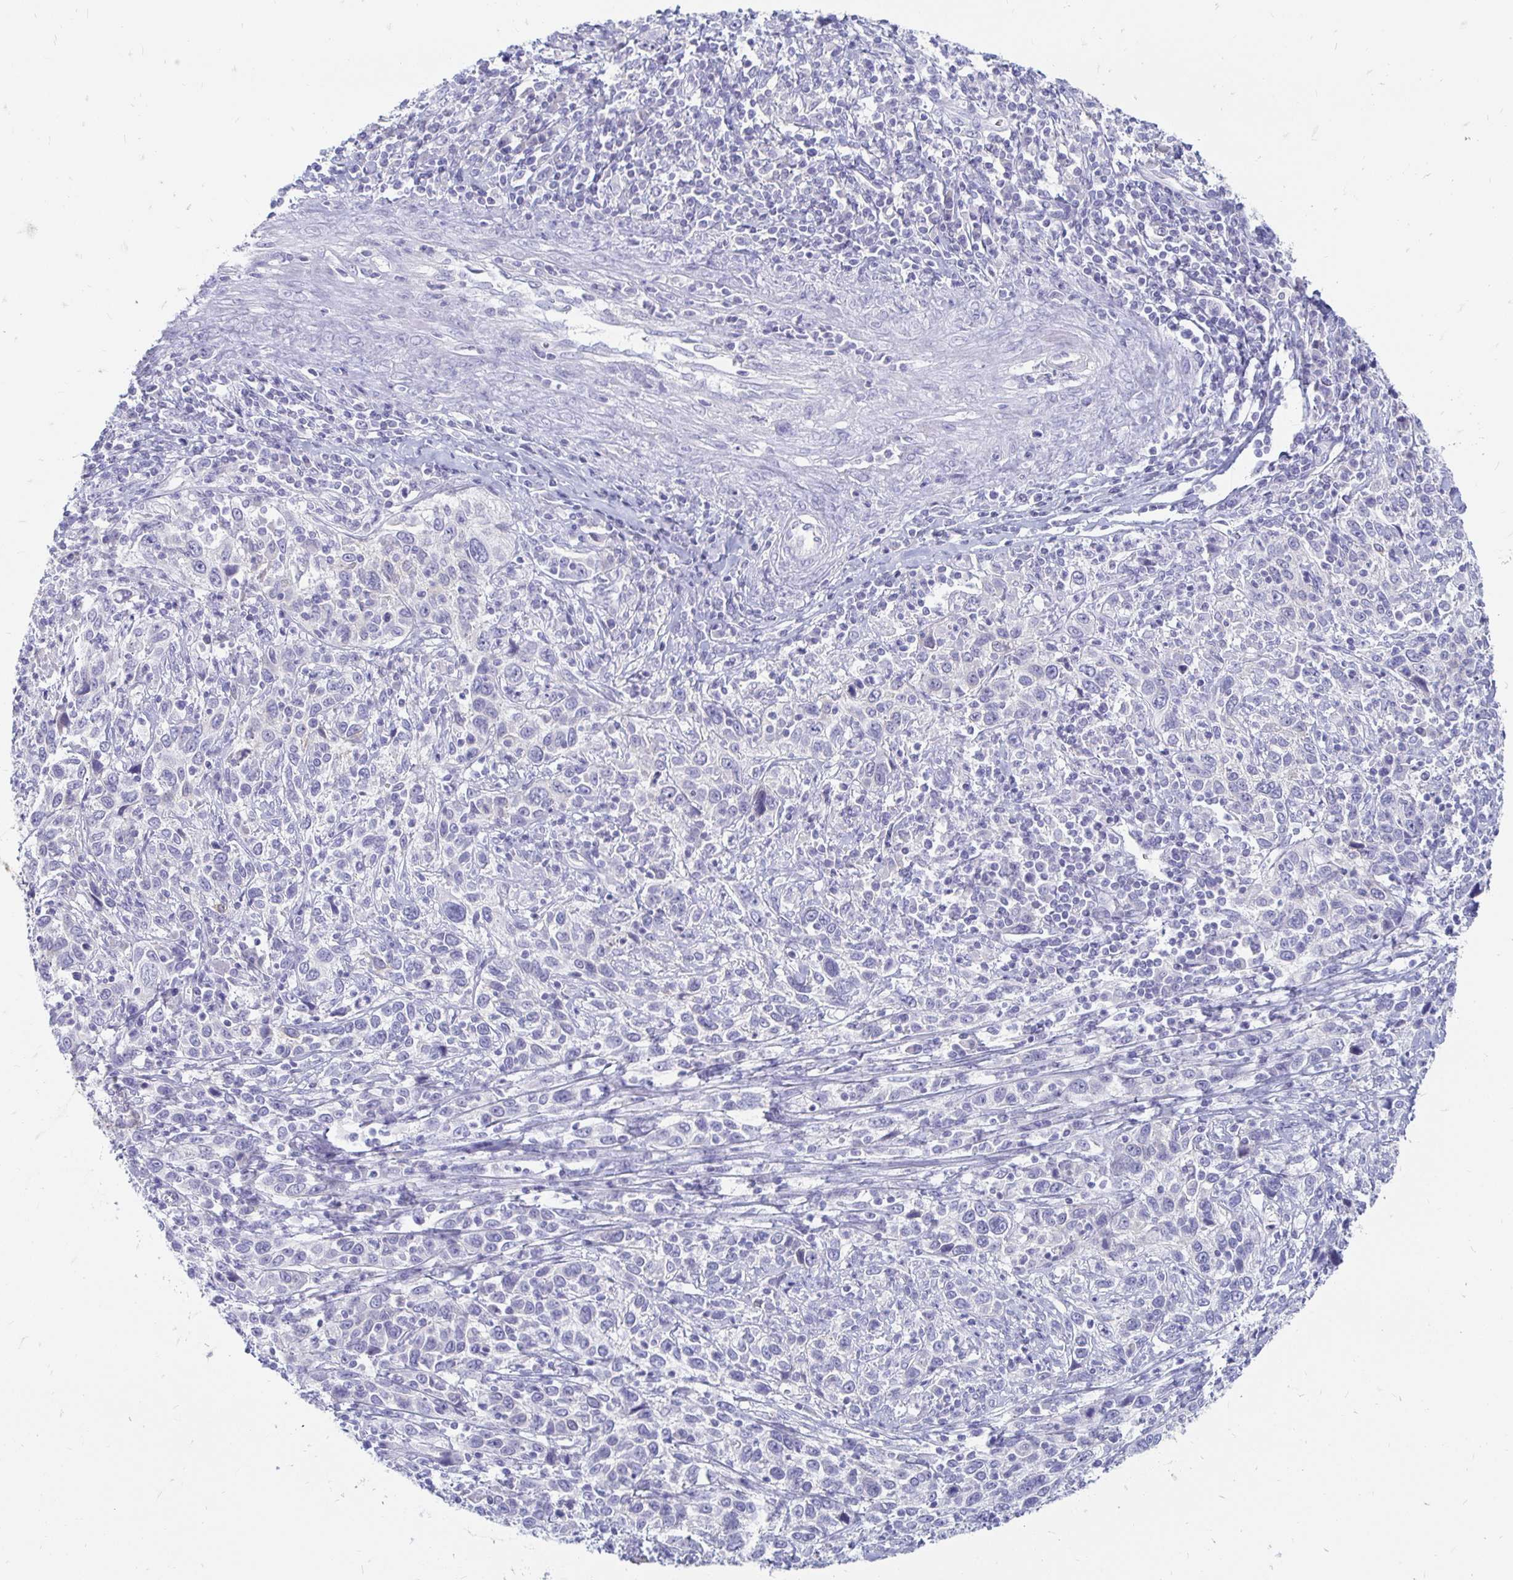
{"staining": {"intensity": "negative", "quantity": "none", "location": "none"}, "tissue": "cervical cancer", "cell_type": "Tumor cells", "image_type": "cancer", "snomed": [{"axis": "morphology", "description": "Squamous cell carcinoma, NOS"}, {"axis": "topography", "description": "Cervix"}], "caption": "Tumor cells are negative for protein expression in human cervical cancer.", "gene": "PEG10", "patient": {"sex": "female", "age": 46}}